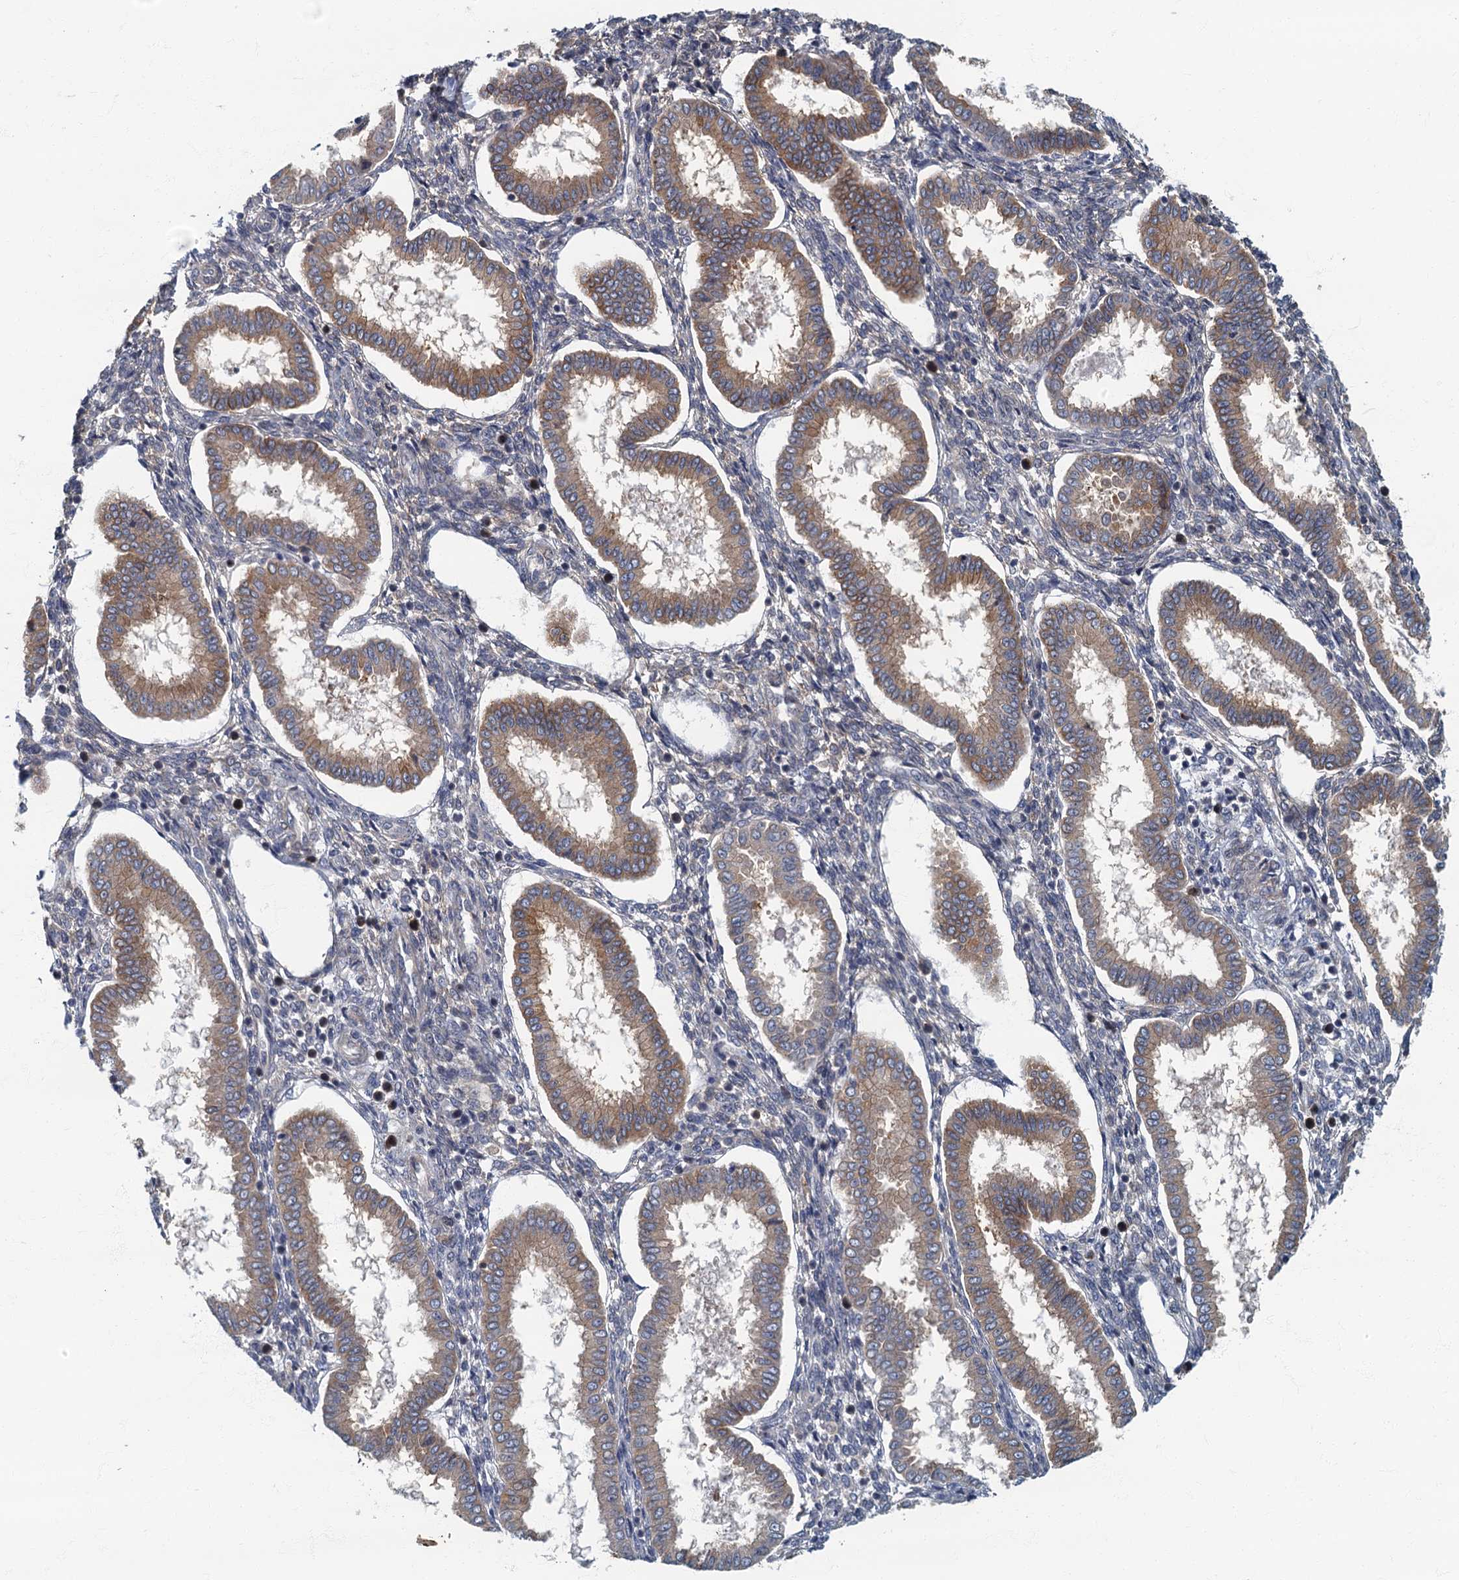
{"staining": {"intensity": "weak", "quantity": "25%-75%", "location": "cytoplasmic/membranous"}, "tissue": "endometrium", "cell_type": "Cells in endometrial stroma", "image_type": "normal", "snomed": [{"axis": "morphology", "description": "Normal tissue, NOS"}, {"axis": "topography", "description": "Endometrium"}], "caption": "This is an image of immunohistochemistry staining of normal endometrium, which shows weak staining in the cytoplasmic/membranous of cells in endometrial stroma.", "gene": "CKAP2L", "patient": {"sex": "female", "age": 24}}